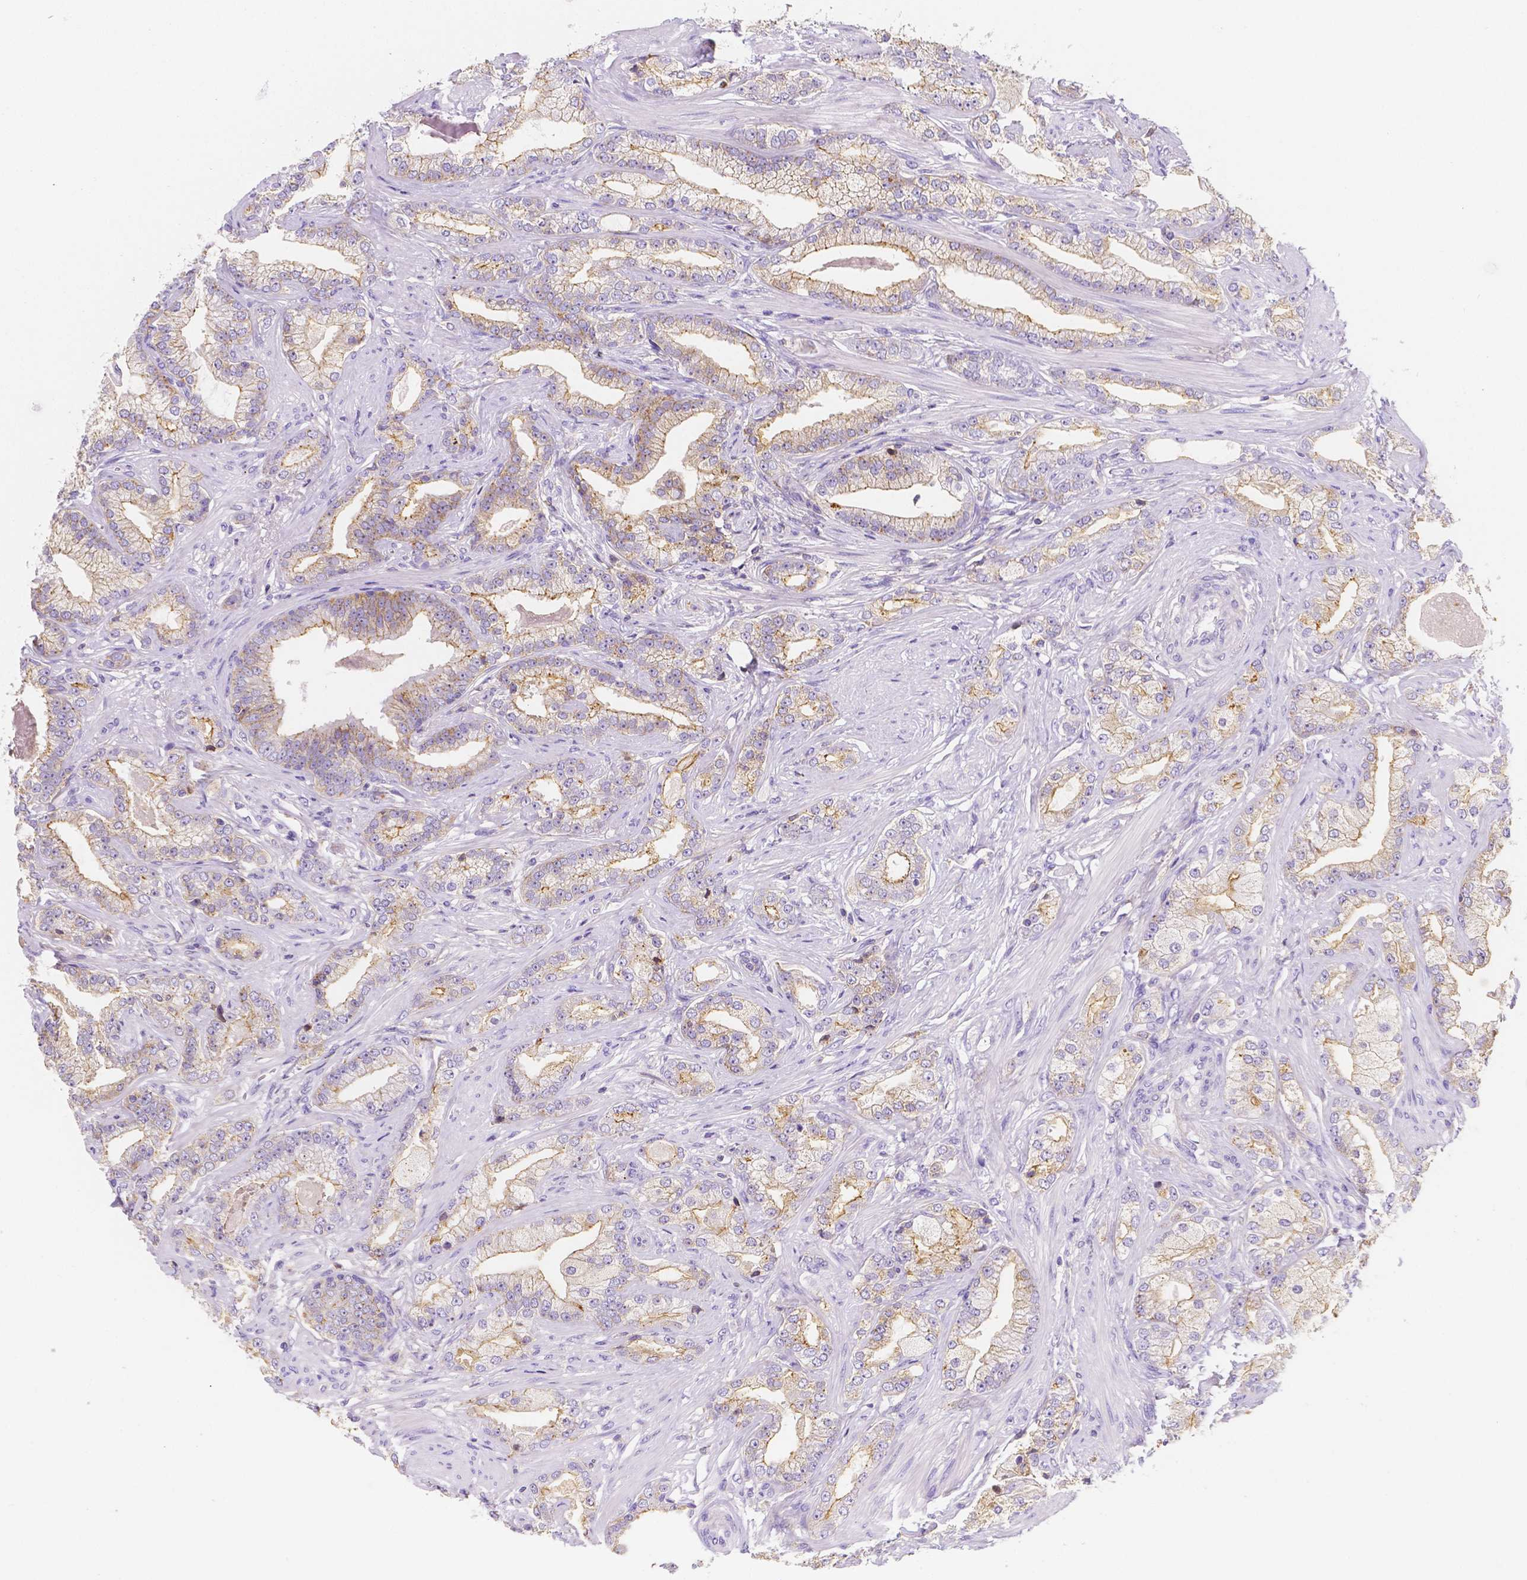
{"staining": {"intensity": "weak", "quantity": "25%-75%", "location": "cytoplasmic/membranous"}, "tissue": "prostate cancer", "cell_type": "Tumor cells", "image_type": "cancer", "snomed": [{"axis": "morphology", "description": "Adenocarcinoma, Low grade"}, {"axis": "topography", "description": "Prostate"}], "caption": "This is an image of immunohistochemistry (IHC) staining of prostate cancer, which shows weak positivity in the cytoplasmic/membranous of tumor cells.", "gene": "GABRD", "patient": {"sex": "male", "age": 61}}